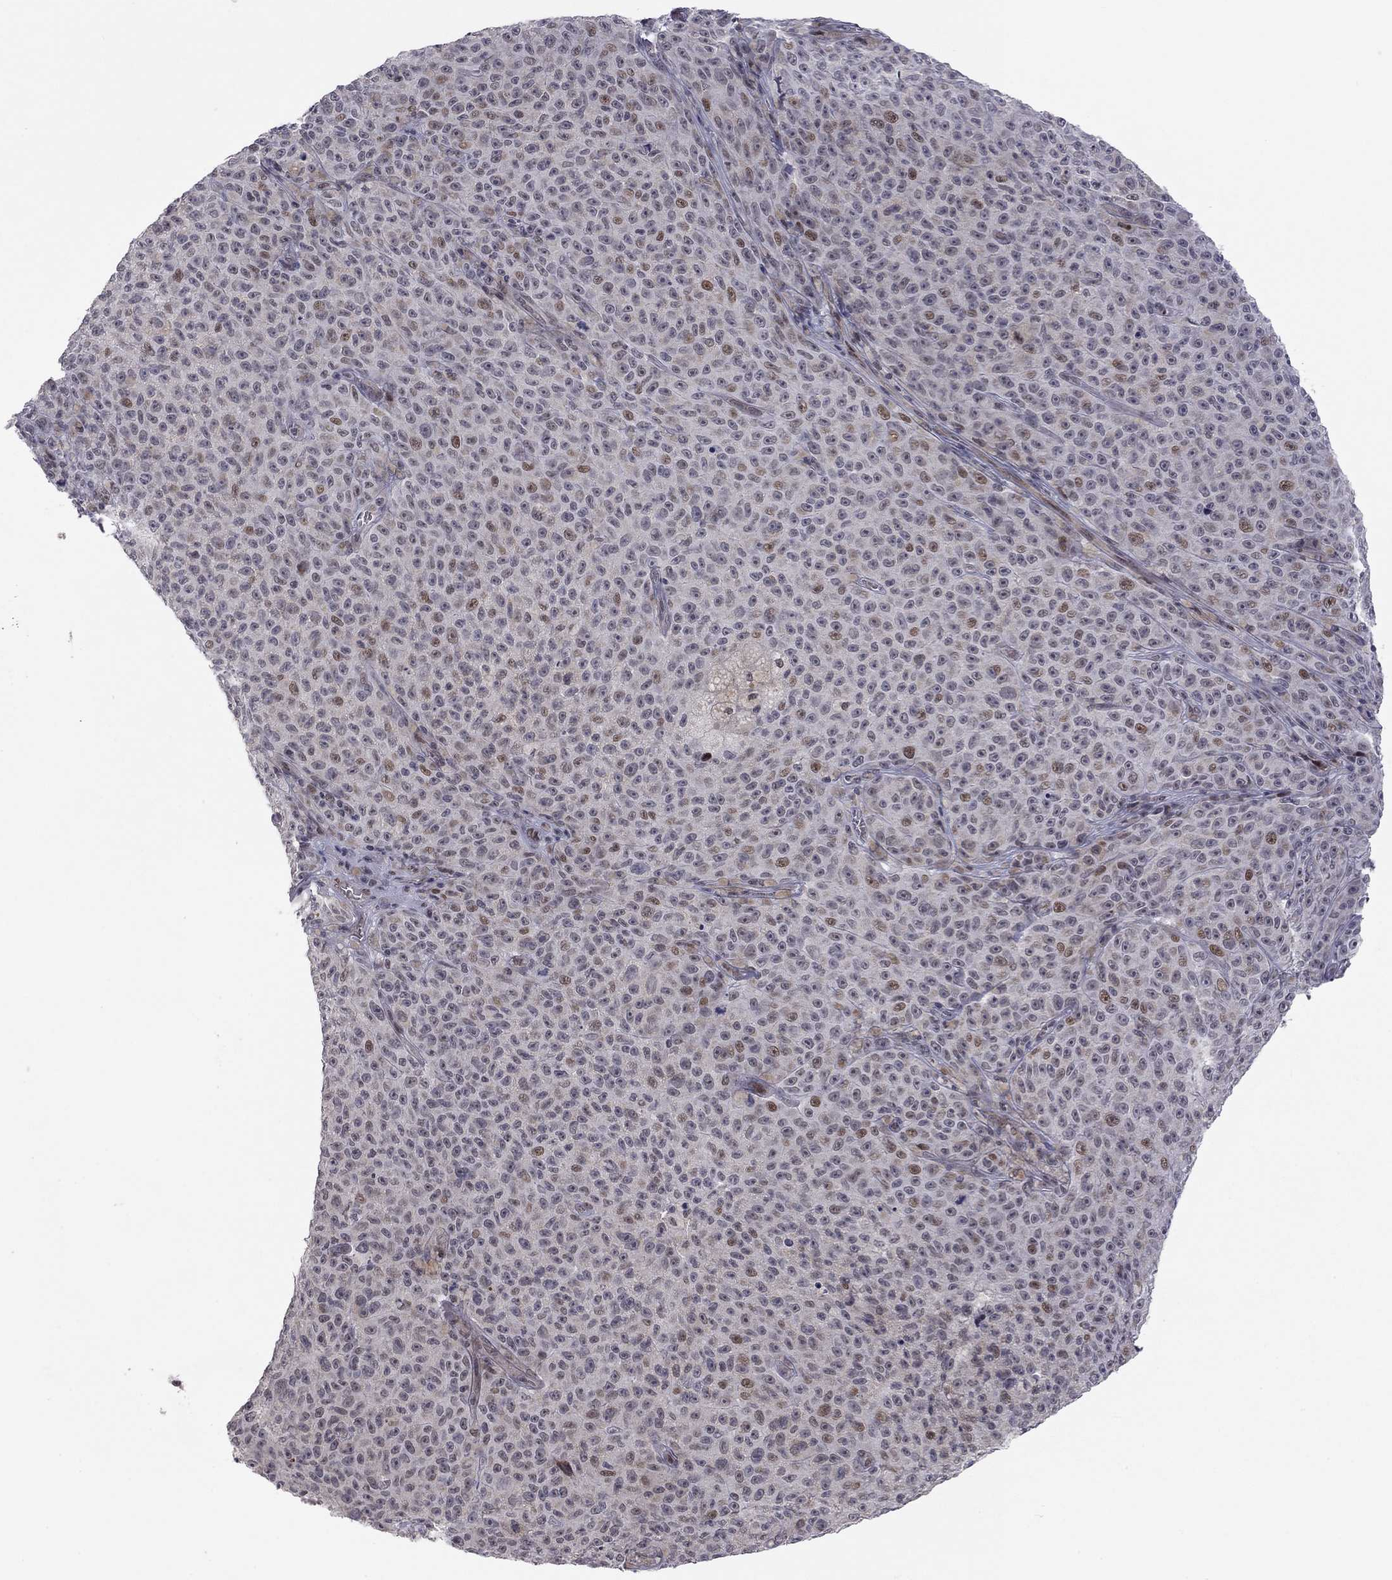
{"staining": {"intensity": "moderate", "quantity": "<25%", "location": "nuclear"}, "tissue": "melanoma", "cell_type": "Tumor cells", "image_type": "cancer", "snomed": [{"axis": "morphology", "description": "Malignant melanoma, NOS"}, {"axis": "topography", "description": "Skin"}], "caption": "IHC of melanoma shows low levels of moderate nuclear expression in about <25% of tumor cells.", "gene": "MC3R", "patient": {"sex": "female", "age": 82}}